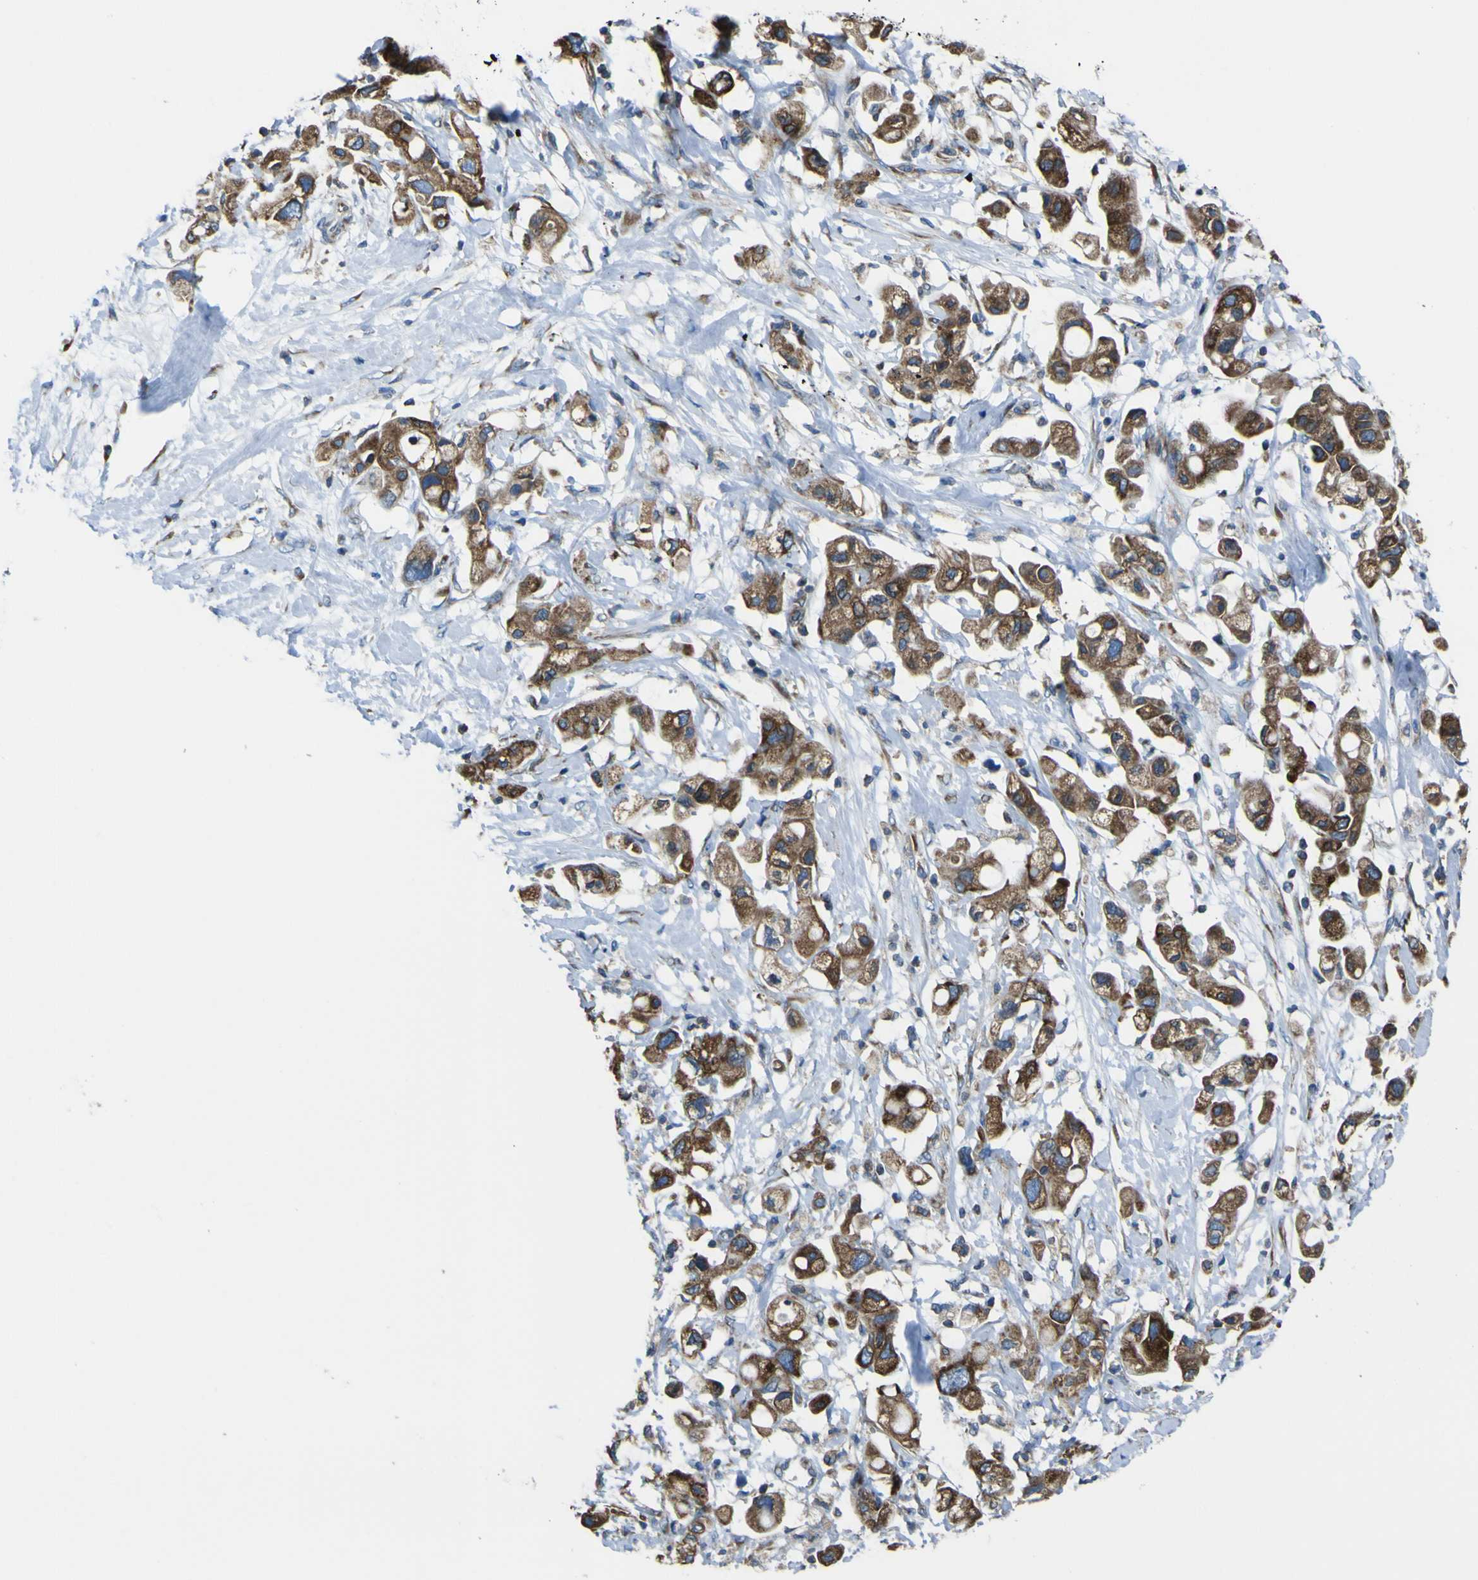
{"staining": {"intensity": "moderate", "quantity": ">75%", "location": "cytoplasmic/membranous"}, "tissue": "pancreatic cancer", "cell_type": "Tumor cells", "image_type": "cancer", "snomed": [{"axis": "morphology", "description": "Adenocarcinoma, NOS"}, {"axis": "topography", "description": "Pancreas"}], "caption": "Tumor cells reveal medium levels of moderate cytoplasmic/membranous expression in about >75% of cells in human adenocarcinoma (pancreatic). Ihc stains the protein of interest in brown and the nuclei are stained blue.", "gene": "STIM1", "patient": {"sex": "female", "age": 56}}